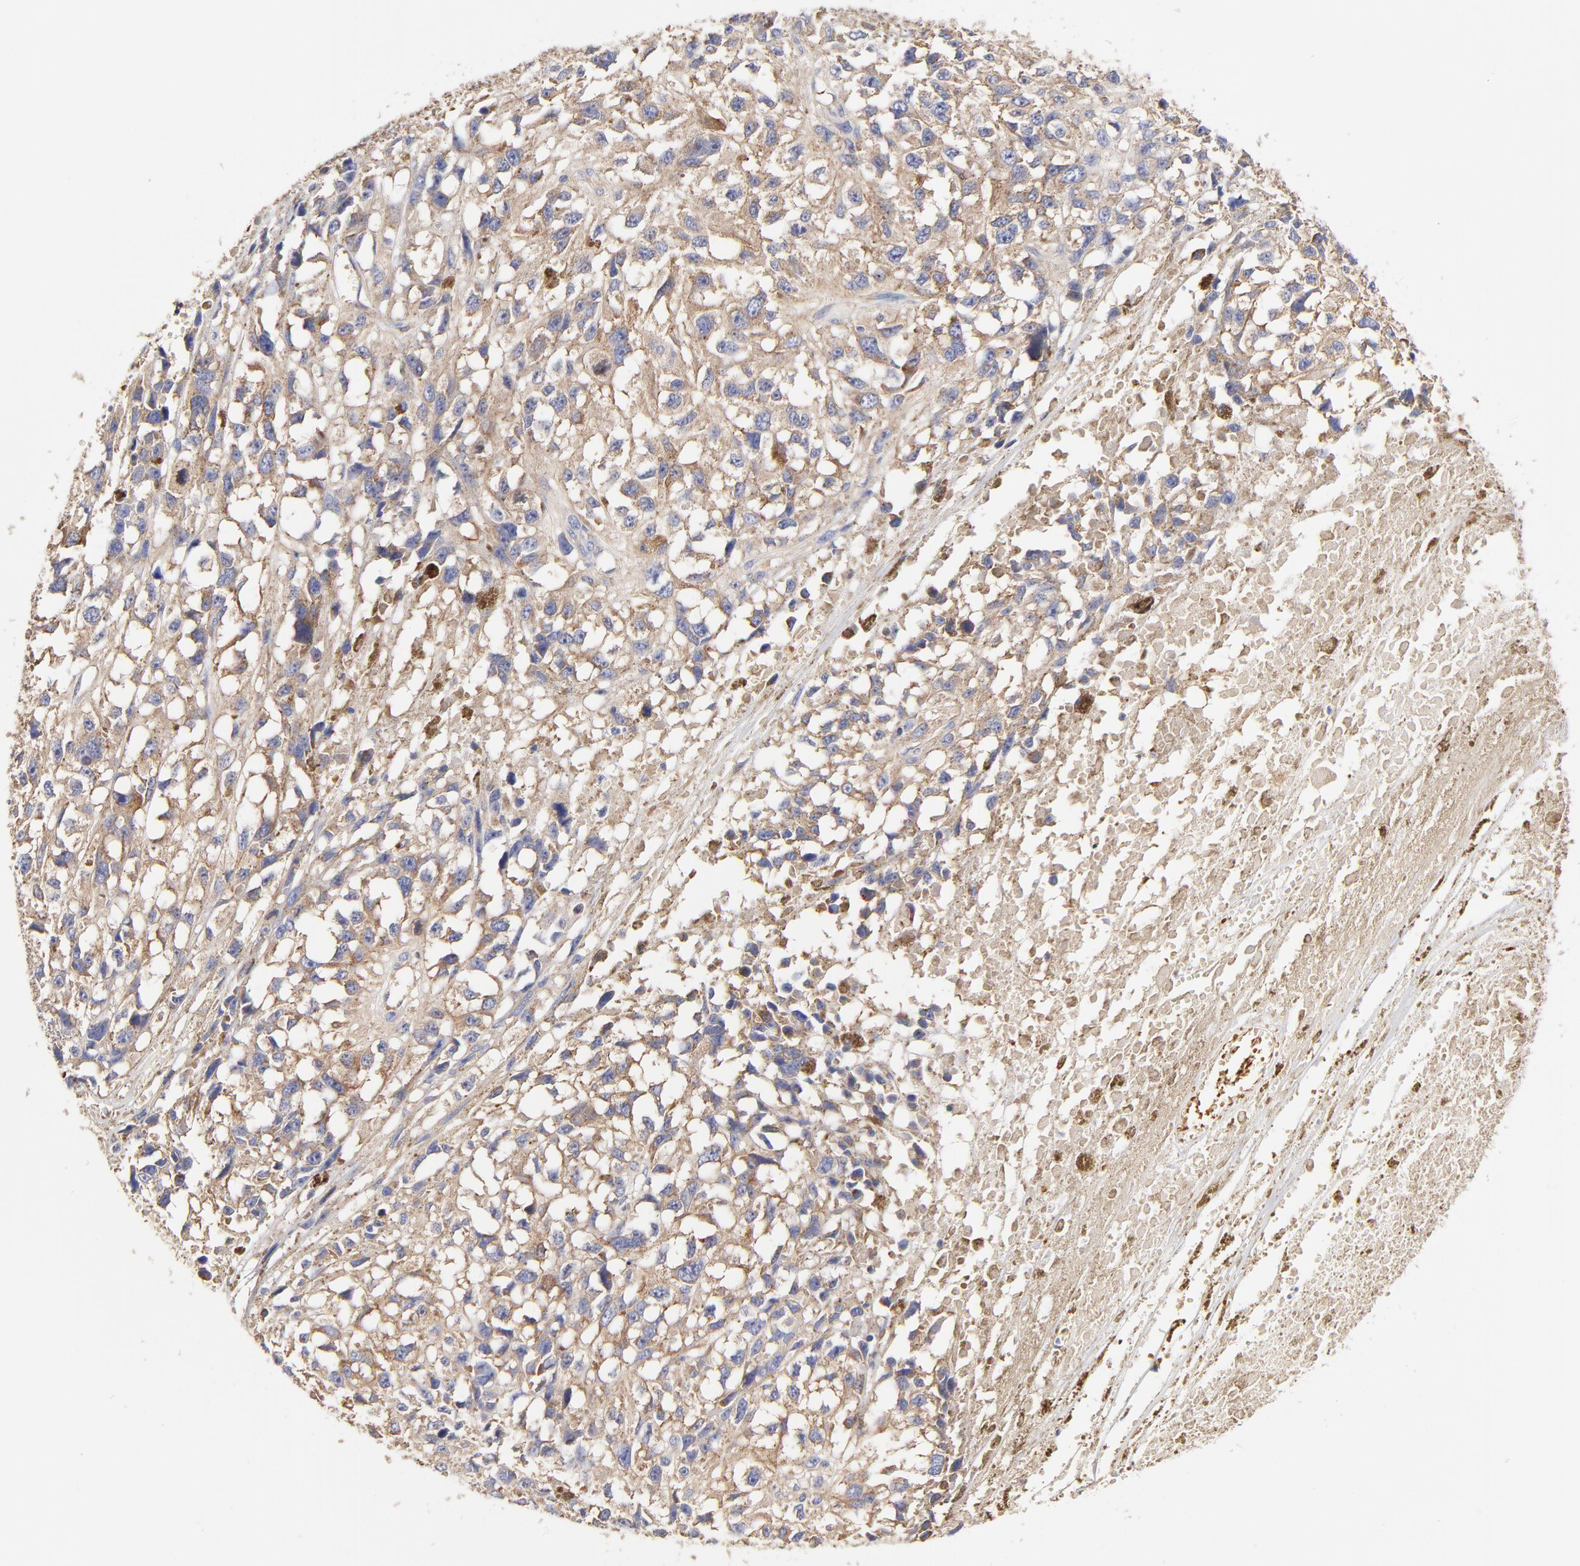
{"staining": {"intensity": "moderate", "quantity": ">75%", "location": "cytoplasmic/membranous"}, "tissue": "melanoma", "cell_type": "Tumor cells", "image_type": "cancer", "snomed": [{"axis": "morphology", "description": "Malignant melanoma, Metastatic site"}, {"axis": "topography", "description": "Lymph node"}], "caption": "Malignant melanoma (metastatic site) stained with IHC demonstrates moderate cytoplasmic/membranous staining in approximately >75% of tumor cells. (DAB IHC, brown staining for protein, blue staining for nuclei).", "gene": "CD2AP", "patient": {"sex": "male", "age": 59}}